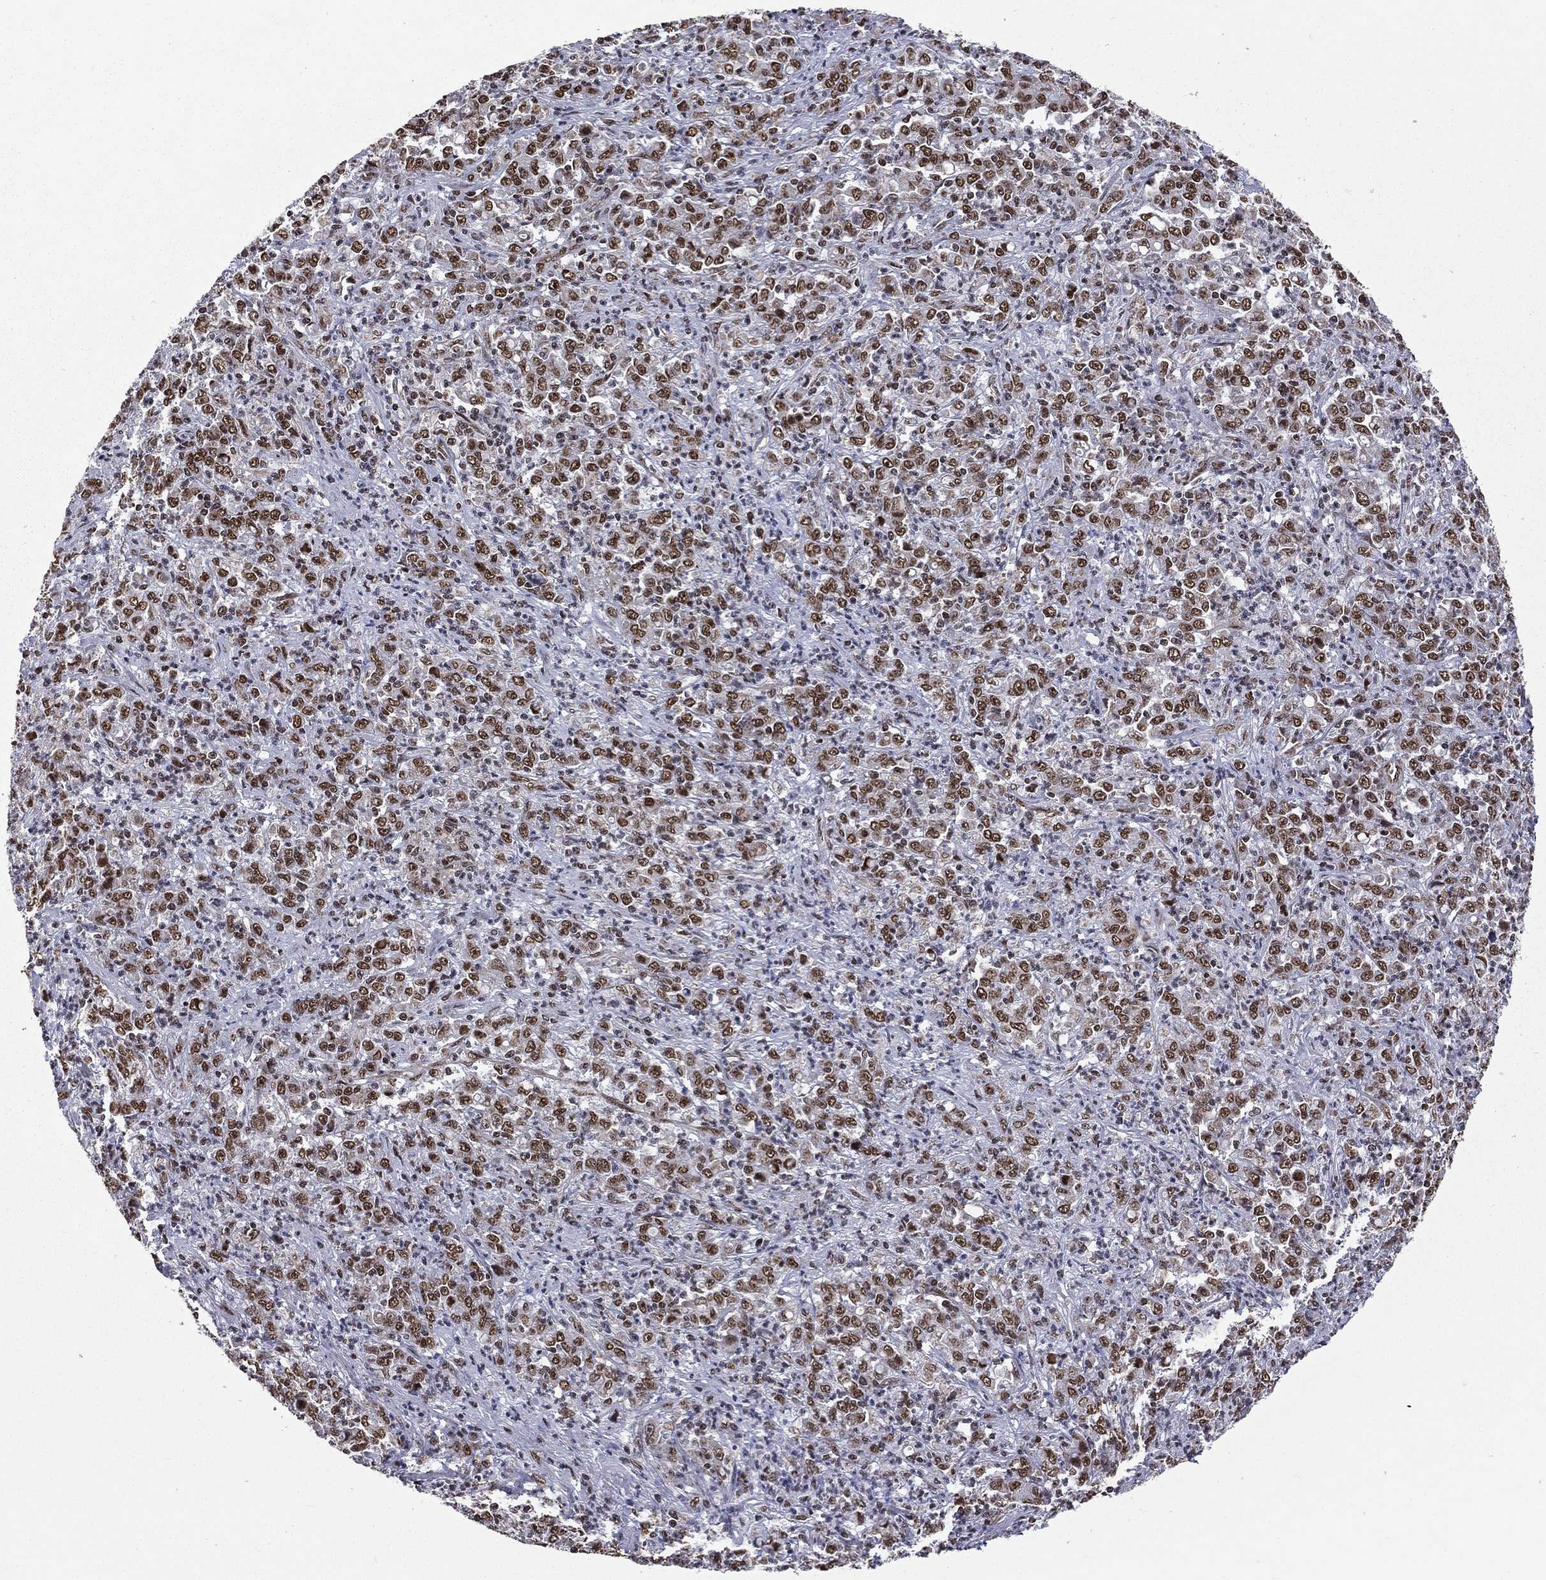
{"staining": {"intensity": "strong", "quantity": ">75%", "location": "nuclear"}, "tissue": "stomach cancer", "cell_type": "Tumor cells", "image_type": "cancer", "snomed": [{"axis": "morphology", "description": "Adenocarcinoma, NOS"}, {"axis": "topography", "description": "Stomach, lower"}], "caption": "Approximately >75% of tumor cells in stomach cancer exhibit strong nuclear protein expression as visualized by brown immunohistochemical staining.", "gene": "C5orf24", "patient": {"sex": "female", "age": 71}}